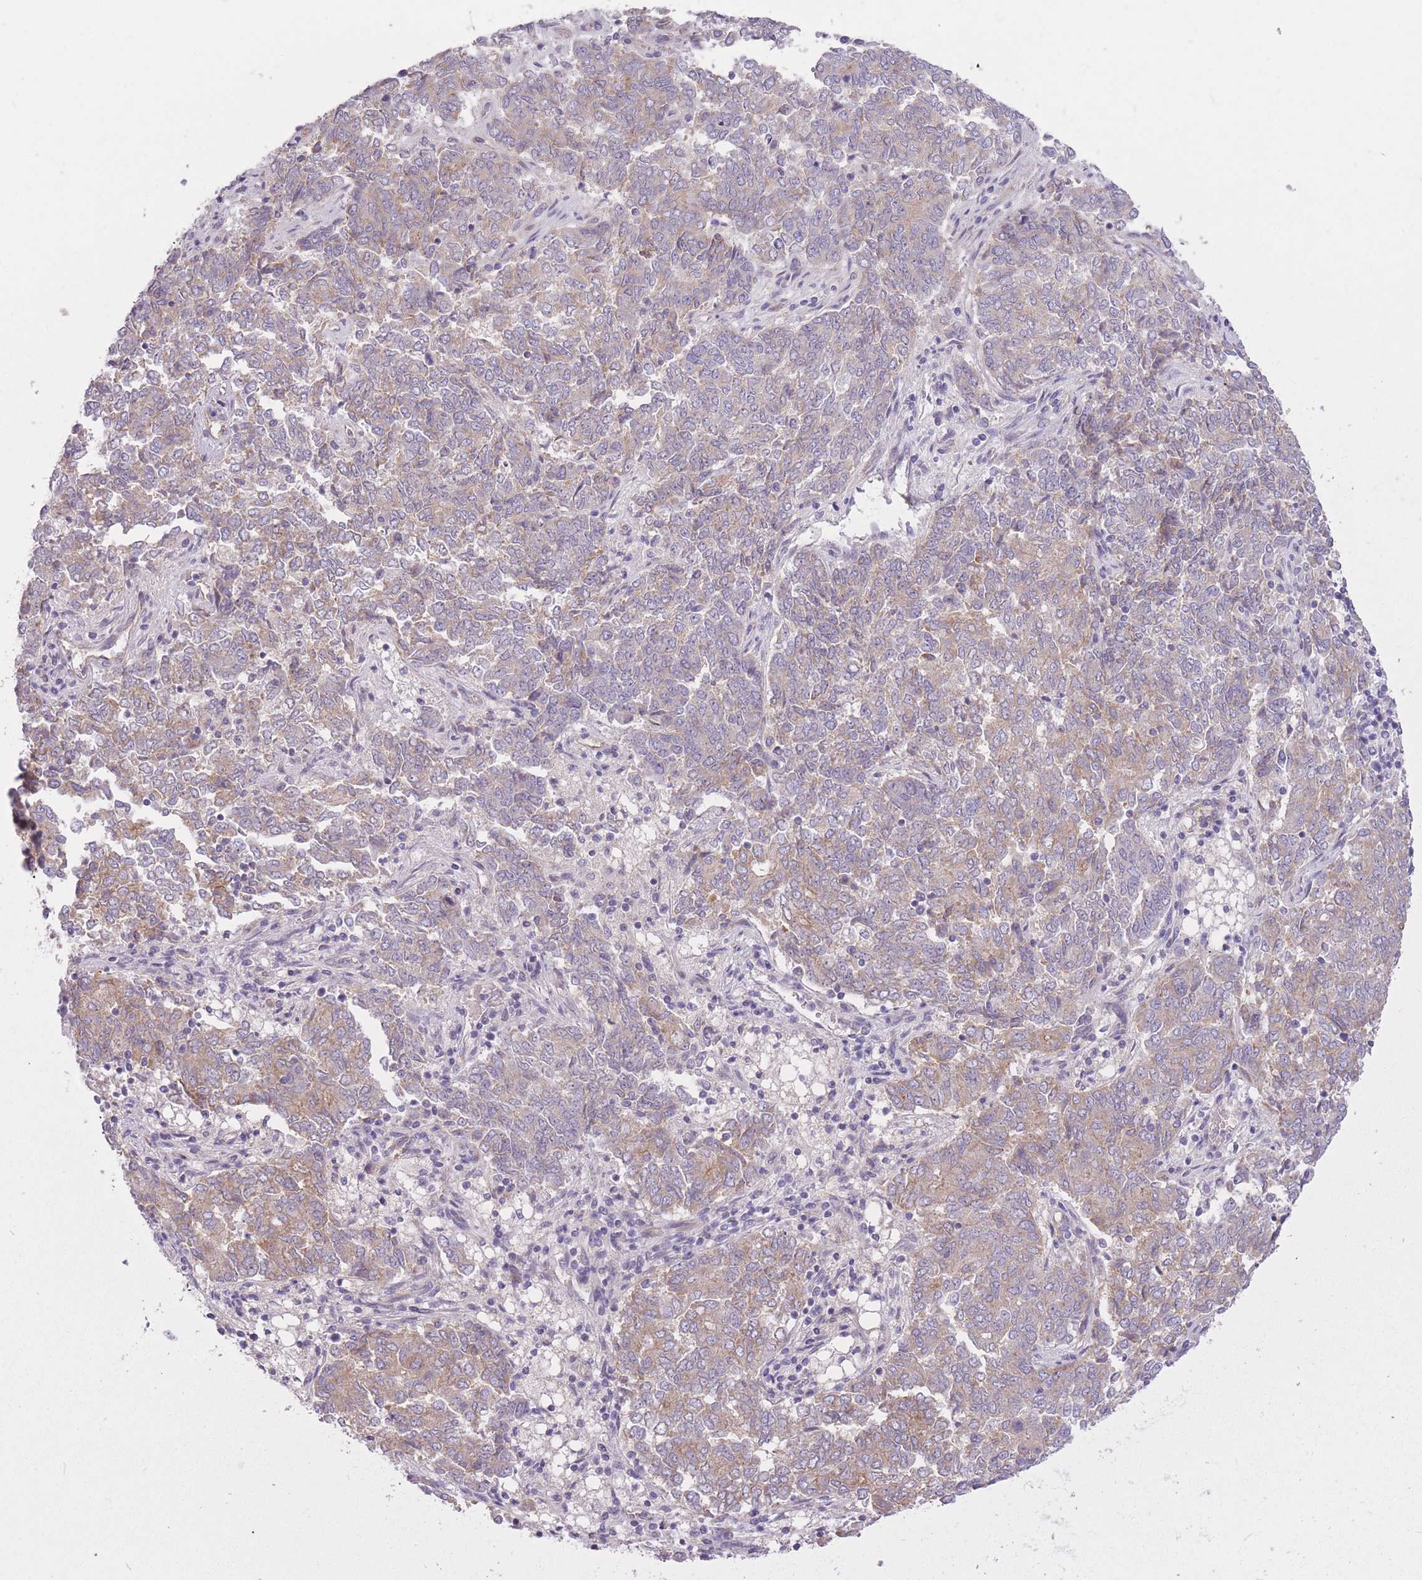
{"staining": {"intensity": "weak", "quantity": "25%-75%", "location": "cytoplasmic/membranous"}, "tissue": "endometrial cancer", "cell_type": "Tumor cells", "image_type": "cancer", "snomed": [{"axis": "morphology", "description": "Adenocarcinoma, NOS"}, {"axis": "topography", "description": "Endometrium"}], "caption": "Tumor cells display low levels of weak cytoplasmic/membranous staining in about 25%-75% of cells in endometrial adenocarcinoma.", "gene": "REV1", "patient": {"sex": "female", "age": 80}}